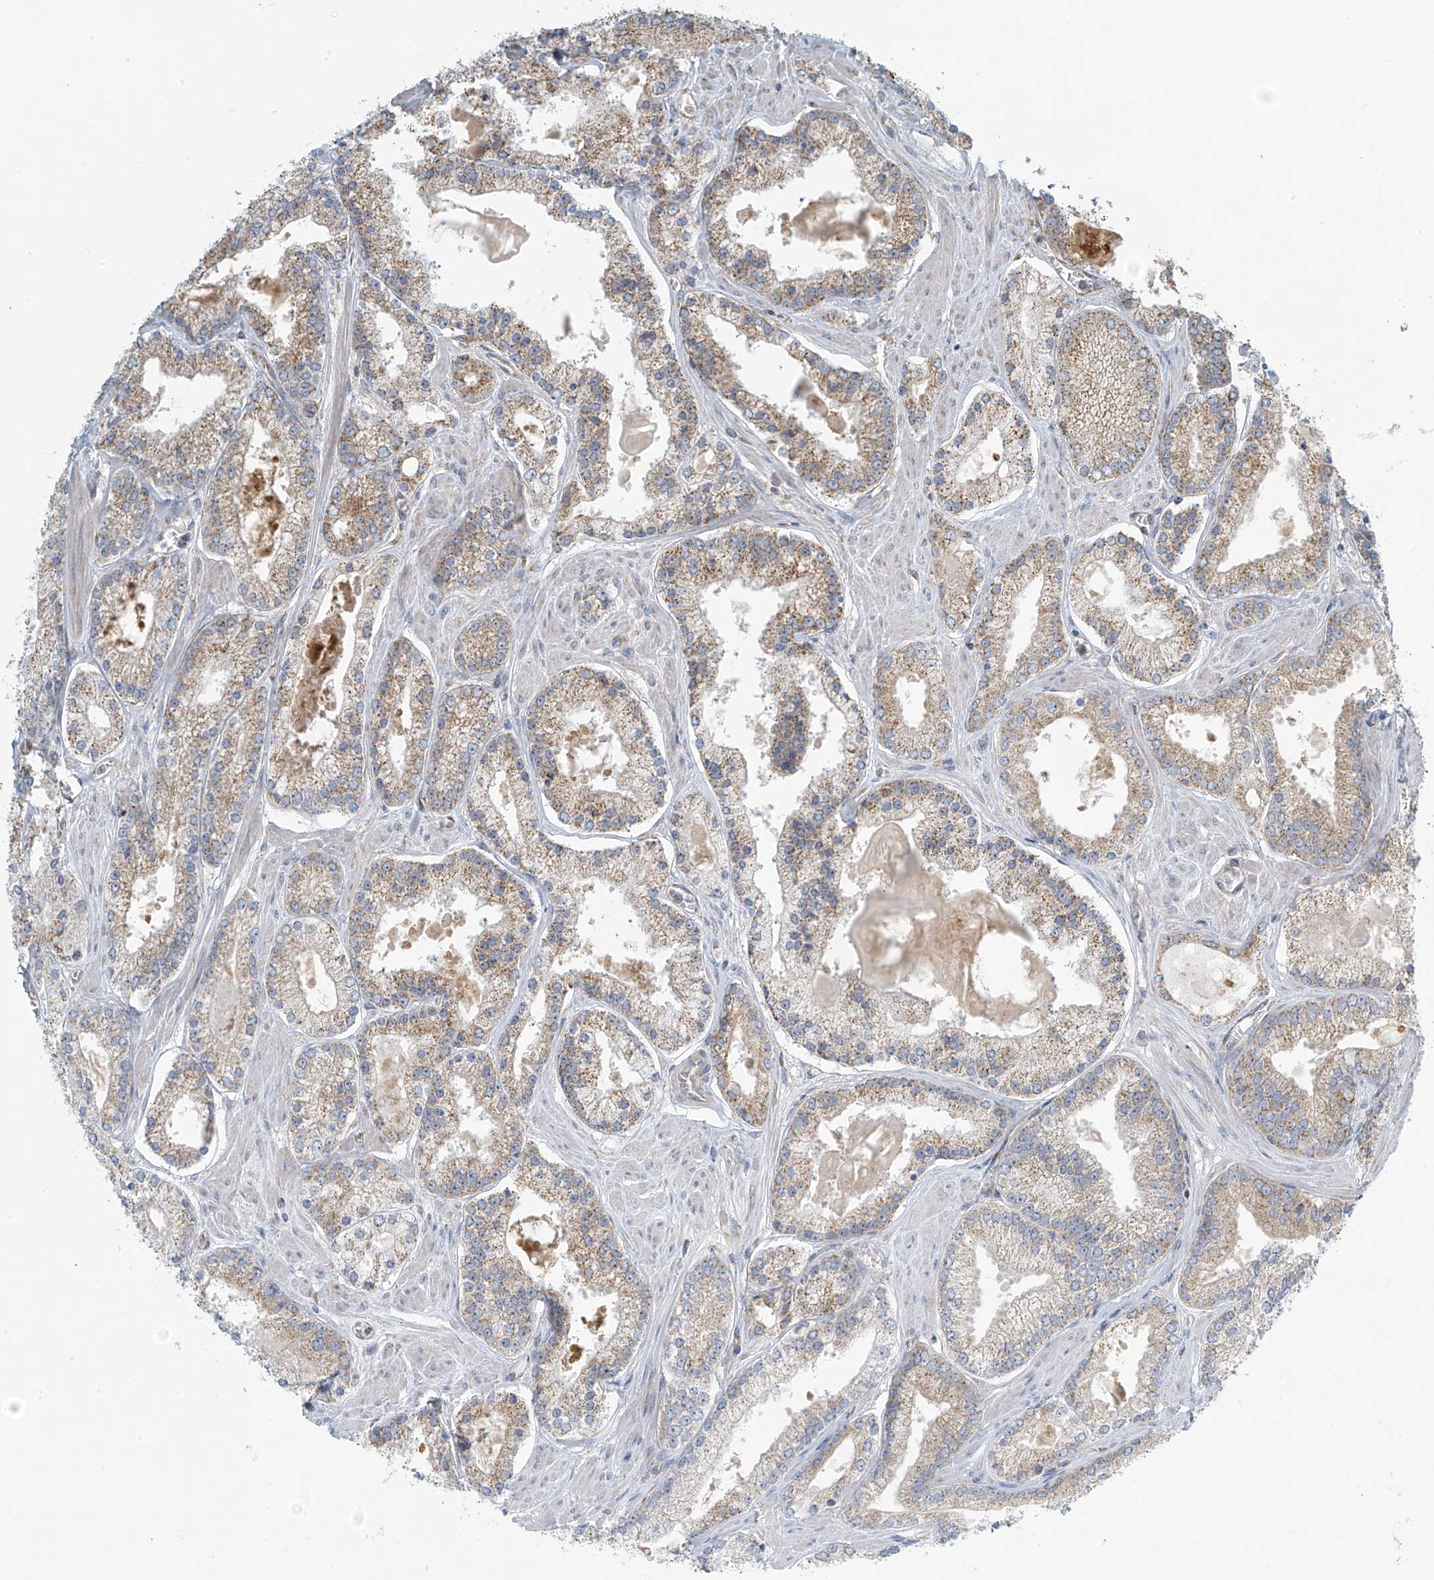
{"staining": {"intensity": "moderate", "quantity": "25%-75%", "location": "cytoplasmic/membranous"}, "tissue": "prostate cancer", "cell_type": "Tumor cells", "image_type": "cancer", "snomed": [{"axis": "morphology", "description": "Adenocarcinoma, Low grade"}, {"axis": "topography", "description": "Prostate"}], "caption": "The micrograph demonstrates immunohistochemical staining of prostate cancer (low-grade adenocarcinoma). There is moderate cytoplasmic/membranous positivity is present in approximately 25%-75% of tumor cells.", "gene": "METTL6", "patient": {"sex": "male", "age": 54}}